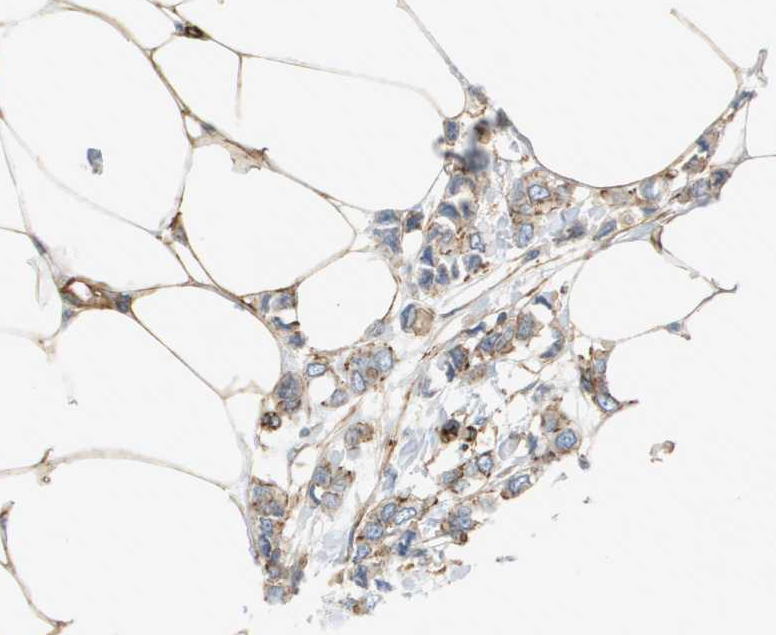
{"staining": {"intensity": "weak", "quantity": ">75%", "location": "cytoplasmic/membranous"}, "tissue": "breast cancer", "cell_type": "Tumor cells", "image_type": "cancer", "snomed": [{"axis": "morphology", "description": "Lobular carcinoma"}, {"axis": "topography", "description": "Breast"}], "caption": "Lobular carcinoma (breast) stained for a protein (brown) reveals weak cytoplasmic/membranous positive expression in approximately >75% of tumor cells.", "gene": "SGMS2", "patient": {"sex": "female", "age": 51}}